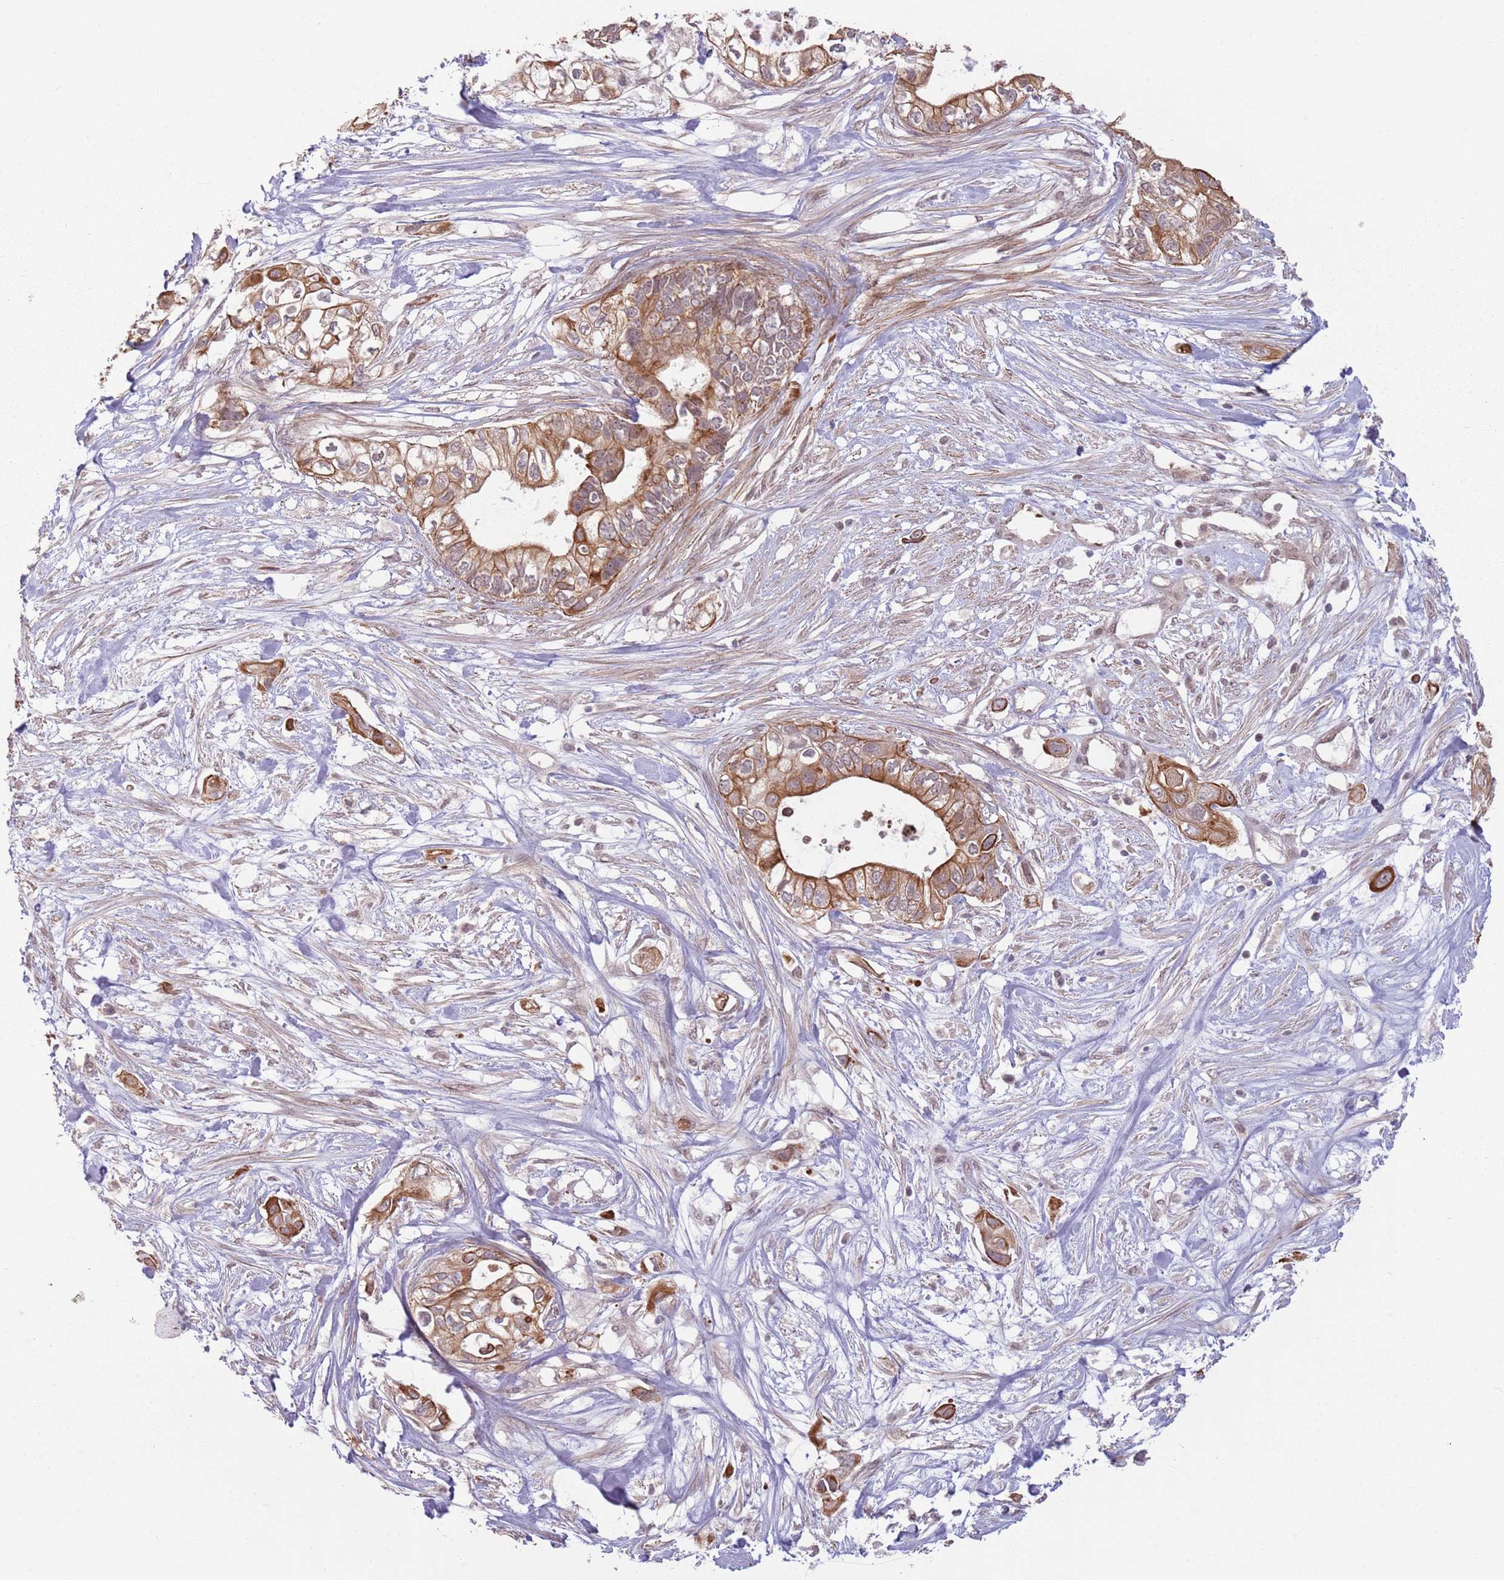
{"staining": {"intensity": "moderate", "quantity": ">75%", "location": "cytoplasmic/membranous"}, "tissue": "pancreatic cancer", "cell_type": "Tumor cells", "image_type": "cancer", "snomed": [{"axis": "morphology", "description": "Adenocarcinoma, NOS"}, {"axis": "topography", "description": "Pancreas"}], "caption": "Immunohistochemical staining of human pancreatic cancer reveals medium levels of moderate cytoplasmic/membranous expression in about >75% of tumor cells. (brown staining indicates protein expression, while blue staining denotes nuclei).", "gene": "CCDC154", "patient": {"sex": "female", "age": 63}}